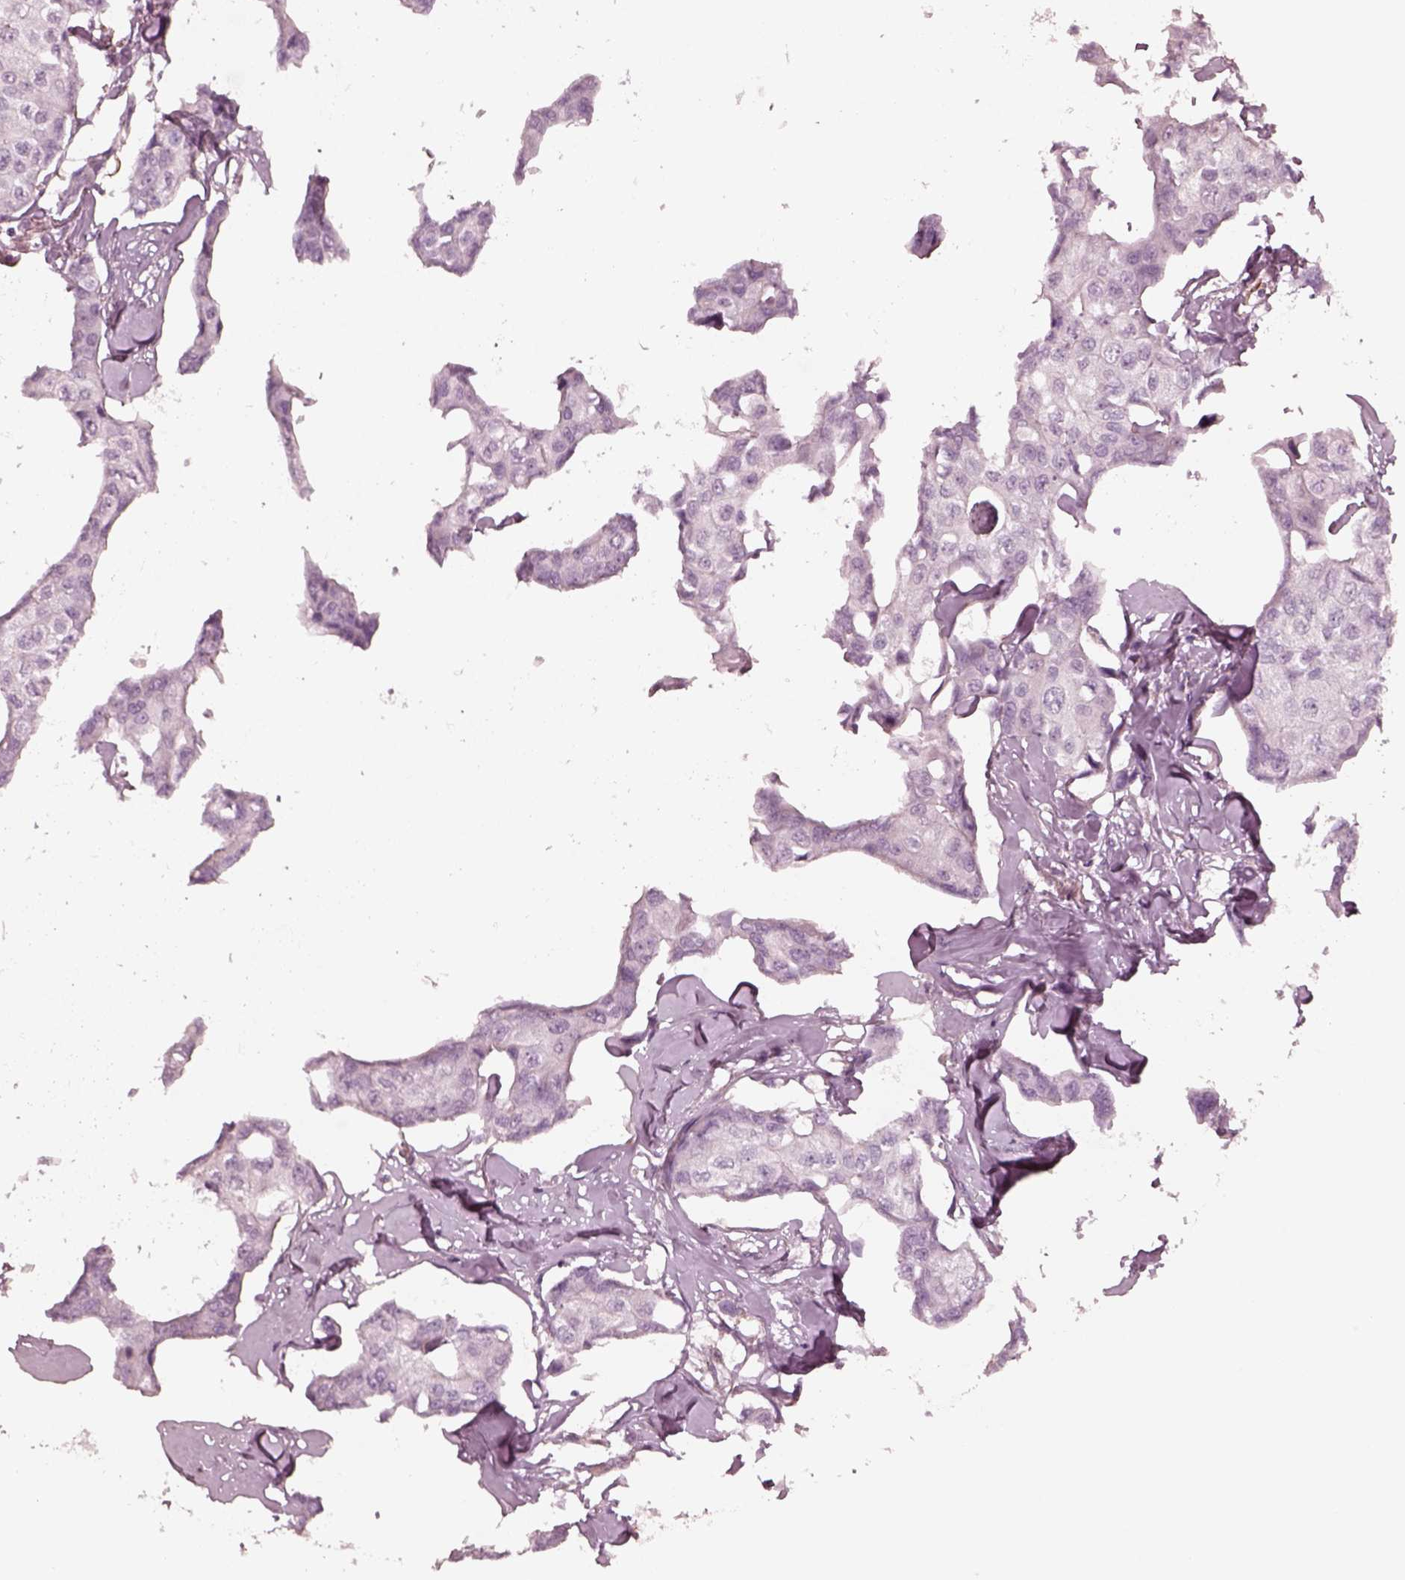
{"staining": {"intensity": "negative", "quantity": "none", "location": "none"}, "tissue": "breast cancer", "cell_type": "Tumor cells", "image_type": "cancer", "snomed": [{"axis": "morphology", "description": "Duct carcinoma"}, {"axis": "topography", "description": "Breast"}], "caption": "Breast infiltrating ductal carcinoma stained for a protein using IHC exhibits no staining tumor cells.", "gene": "DNAAF9", "patient": {"sex": "female", "age": 80}}